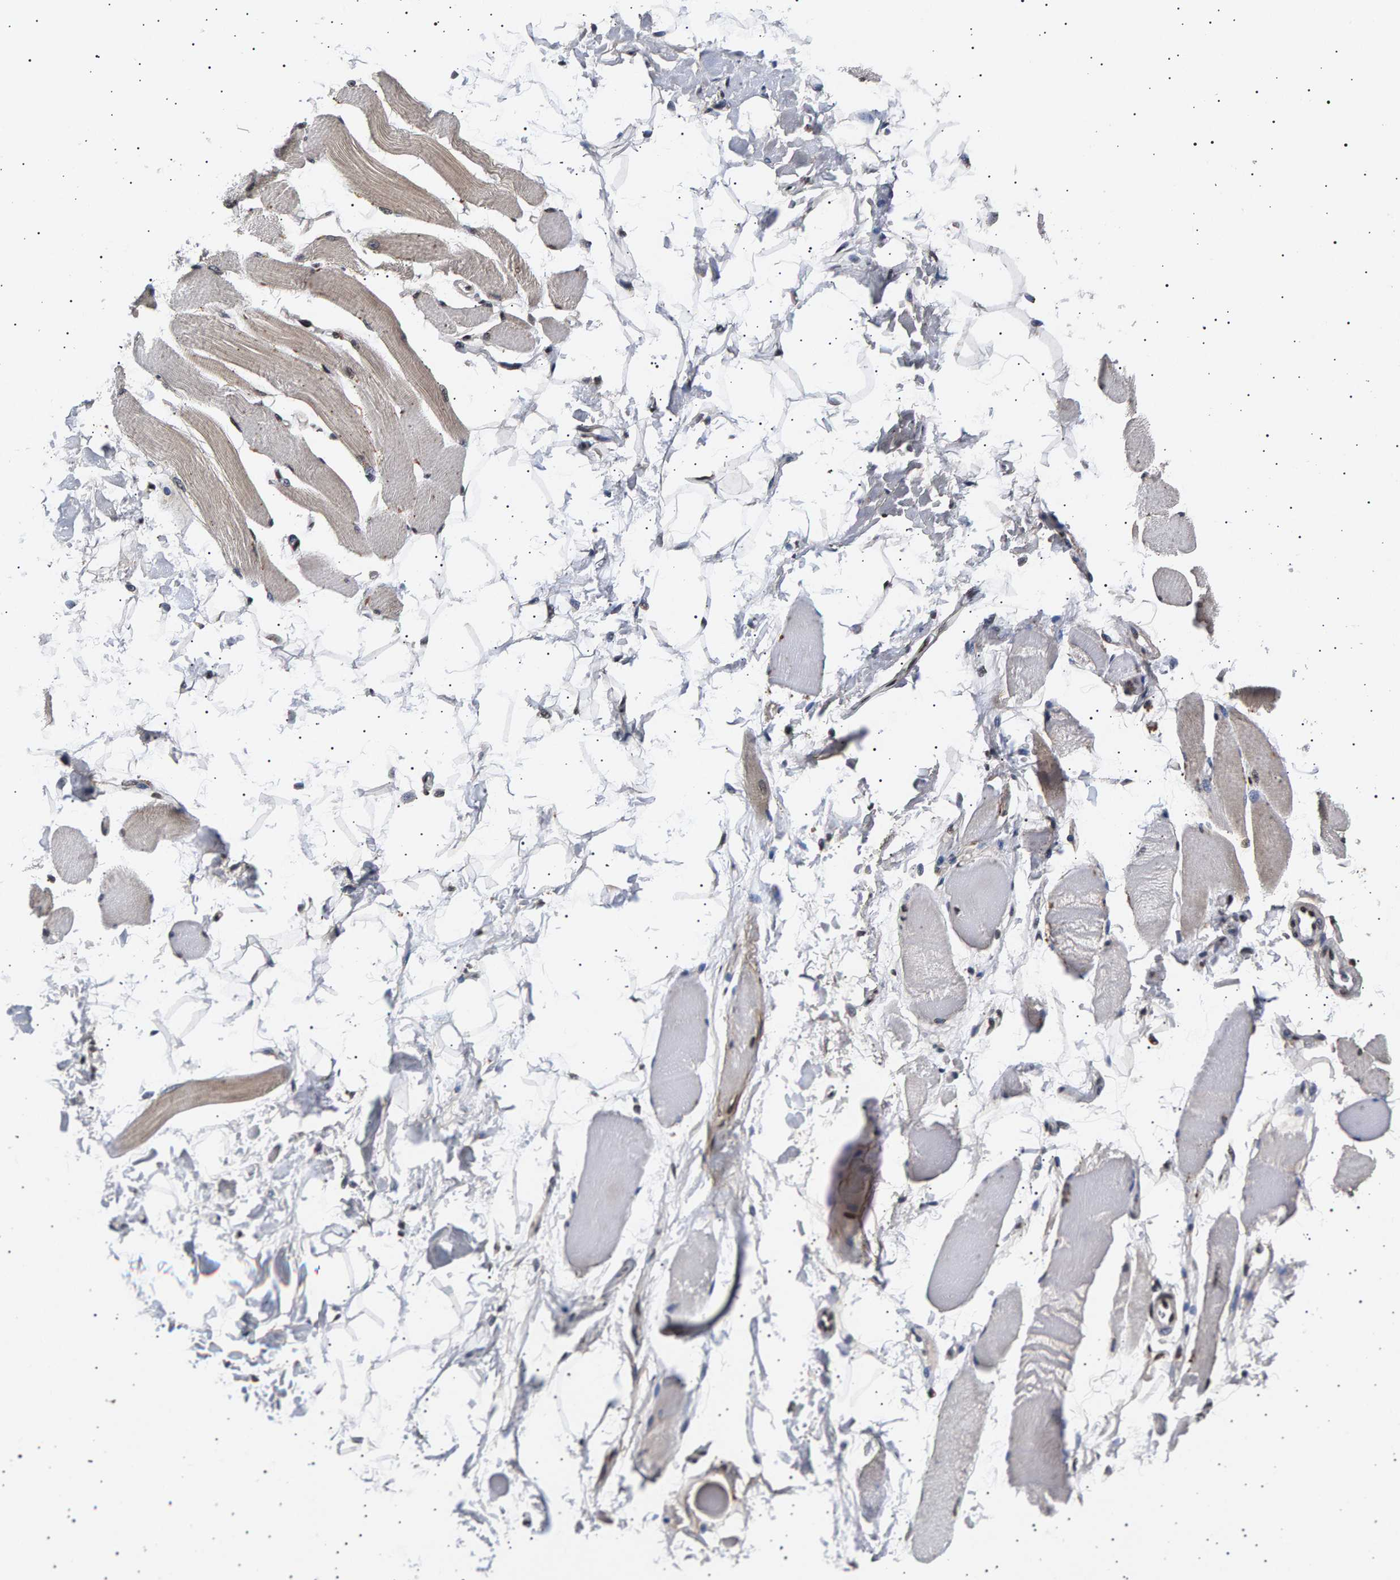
{"staining": {"intensity": "moderate", "quantity": "<25%", "location": "nuclear"}, "tissue": "skeletal muscle", "cell_type": "Myocytes", "image_type": "normal", "snomed": [{"axis": "morphology", "description": "Normal tissue, NOS"}, {"axis": "topography", "description": "Skeletal muscle"}, {"axis": "topography", "description": "Peripheral nerve tissue"}], "caption": "Immunohistochemical staining of normal human skeletal muscle exhibits <25% levels of moderate nuclear protein staining in approximately <25% of myocytes.", "gene": "ANKRD40", "patient": {"sex": "female", "age": 84}}